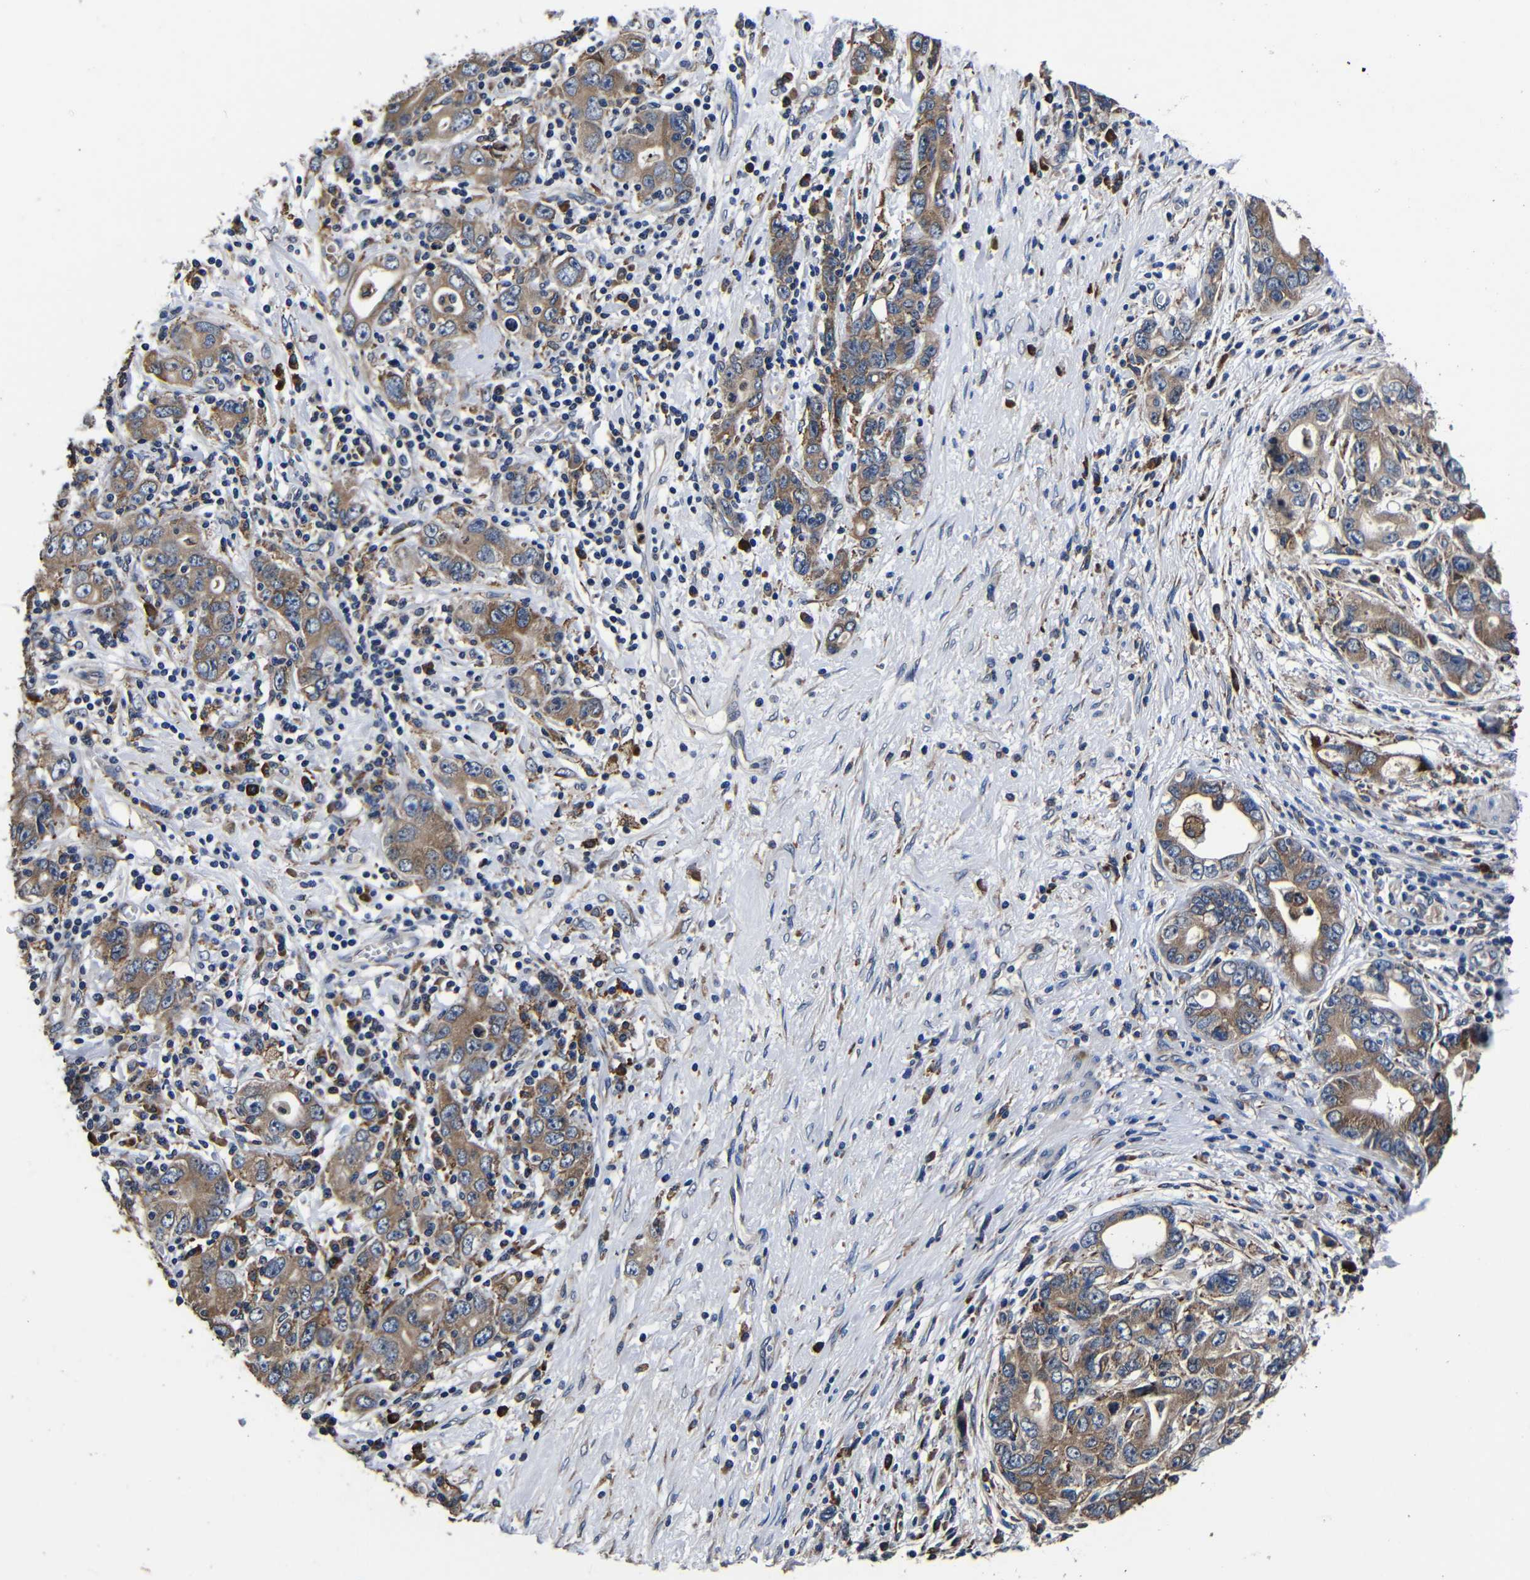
{"staining": {"intensity": "moderate", "quantity": ">75%", "location": "cytoplasmic/membranous"}, "tissue": "stomach cancer", "cell_type": "Tumor cells", "image_type": "cancer", "snomed": [{"axis": "morphology", "description": "Adenocarcinoma, NOS"}, {"axis": "topography", "description": "Stomach, lower"}], "caption": "A brown stain labels moderate cytoplasmic/membranous expression of a protein in adenocarcinoma (stomach) tumor cells.", "gene": "SCN9A", "patient": {"sex": "female", "age": 93}}